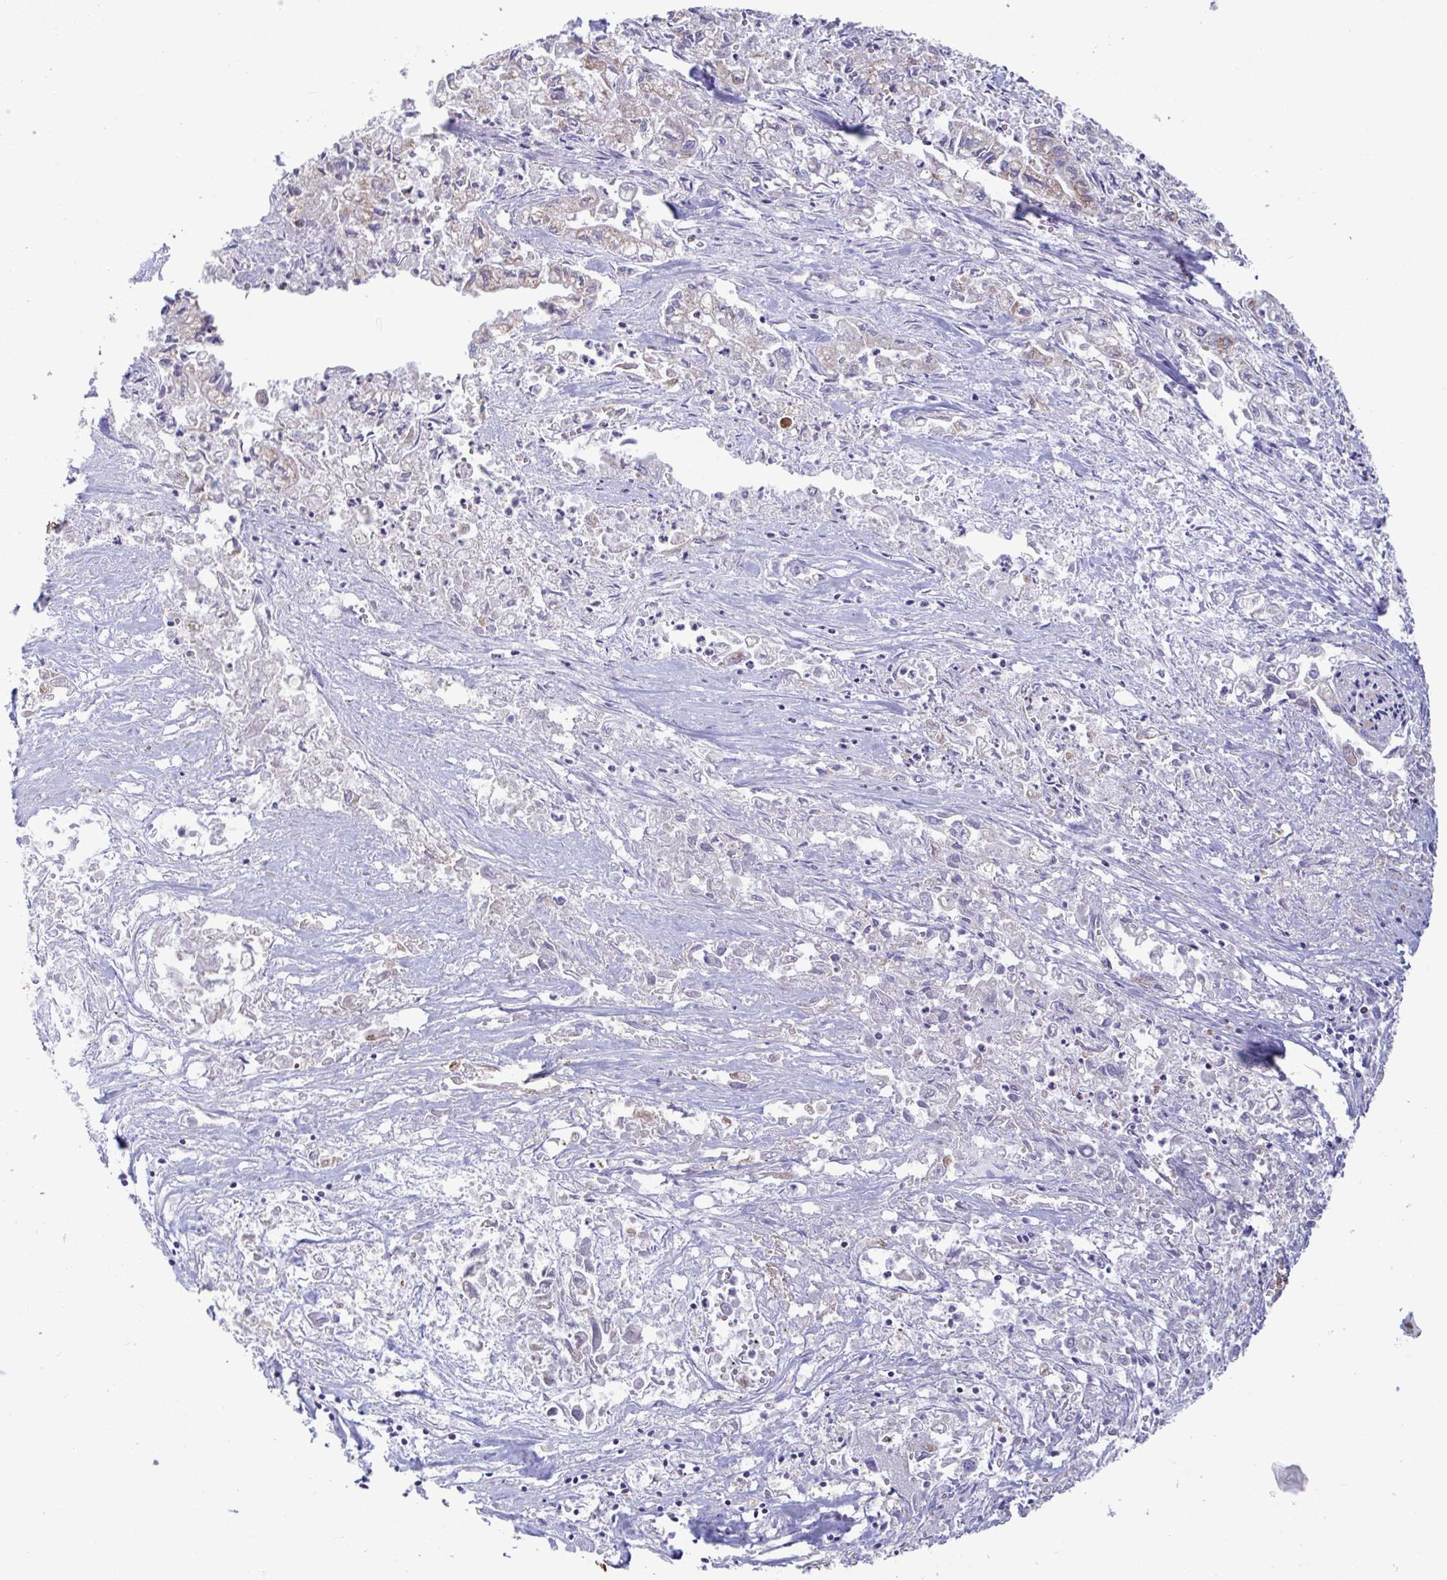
{"staining": {"intensity": "weak", "quantity": "<25%", "location": "cytoplasmic/membranous"}, "tissue": "pancreatic cancer", "cell_type": "Tumor cells", "image_type": "cancer", "snomed": [{"axis": "morphology", "description": "Adenocarcinoma, NOS"}, {"axis": "topography", "description": "Pancreas"}], "caption": "Human pancreatic cancer (adenocarcinoma) stained for a protein using immunohistochemistry displays no expression in tumor cells.", "gene": "BCAT2", "patient": {"sex": "male", "age": 72}}